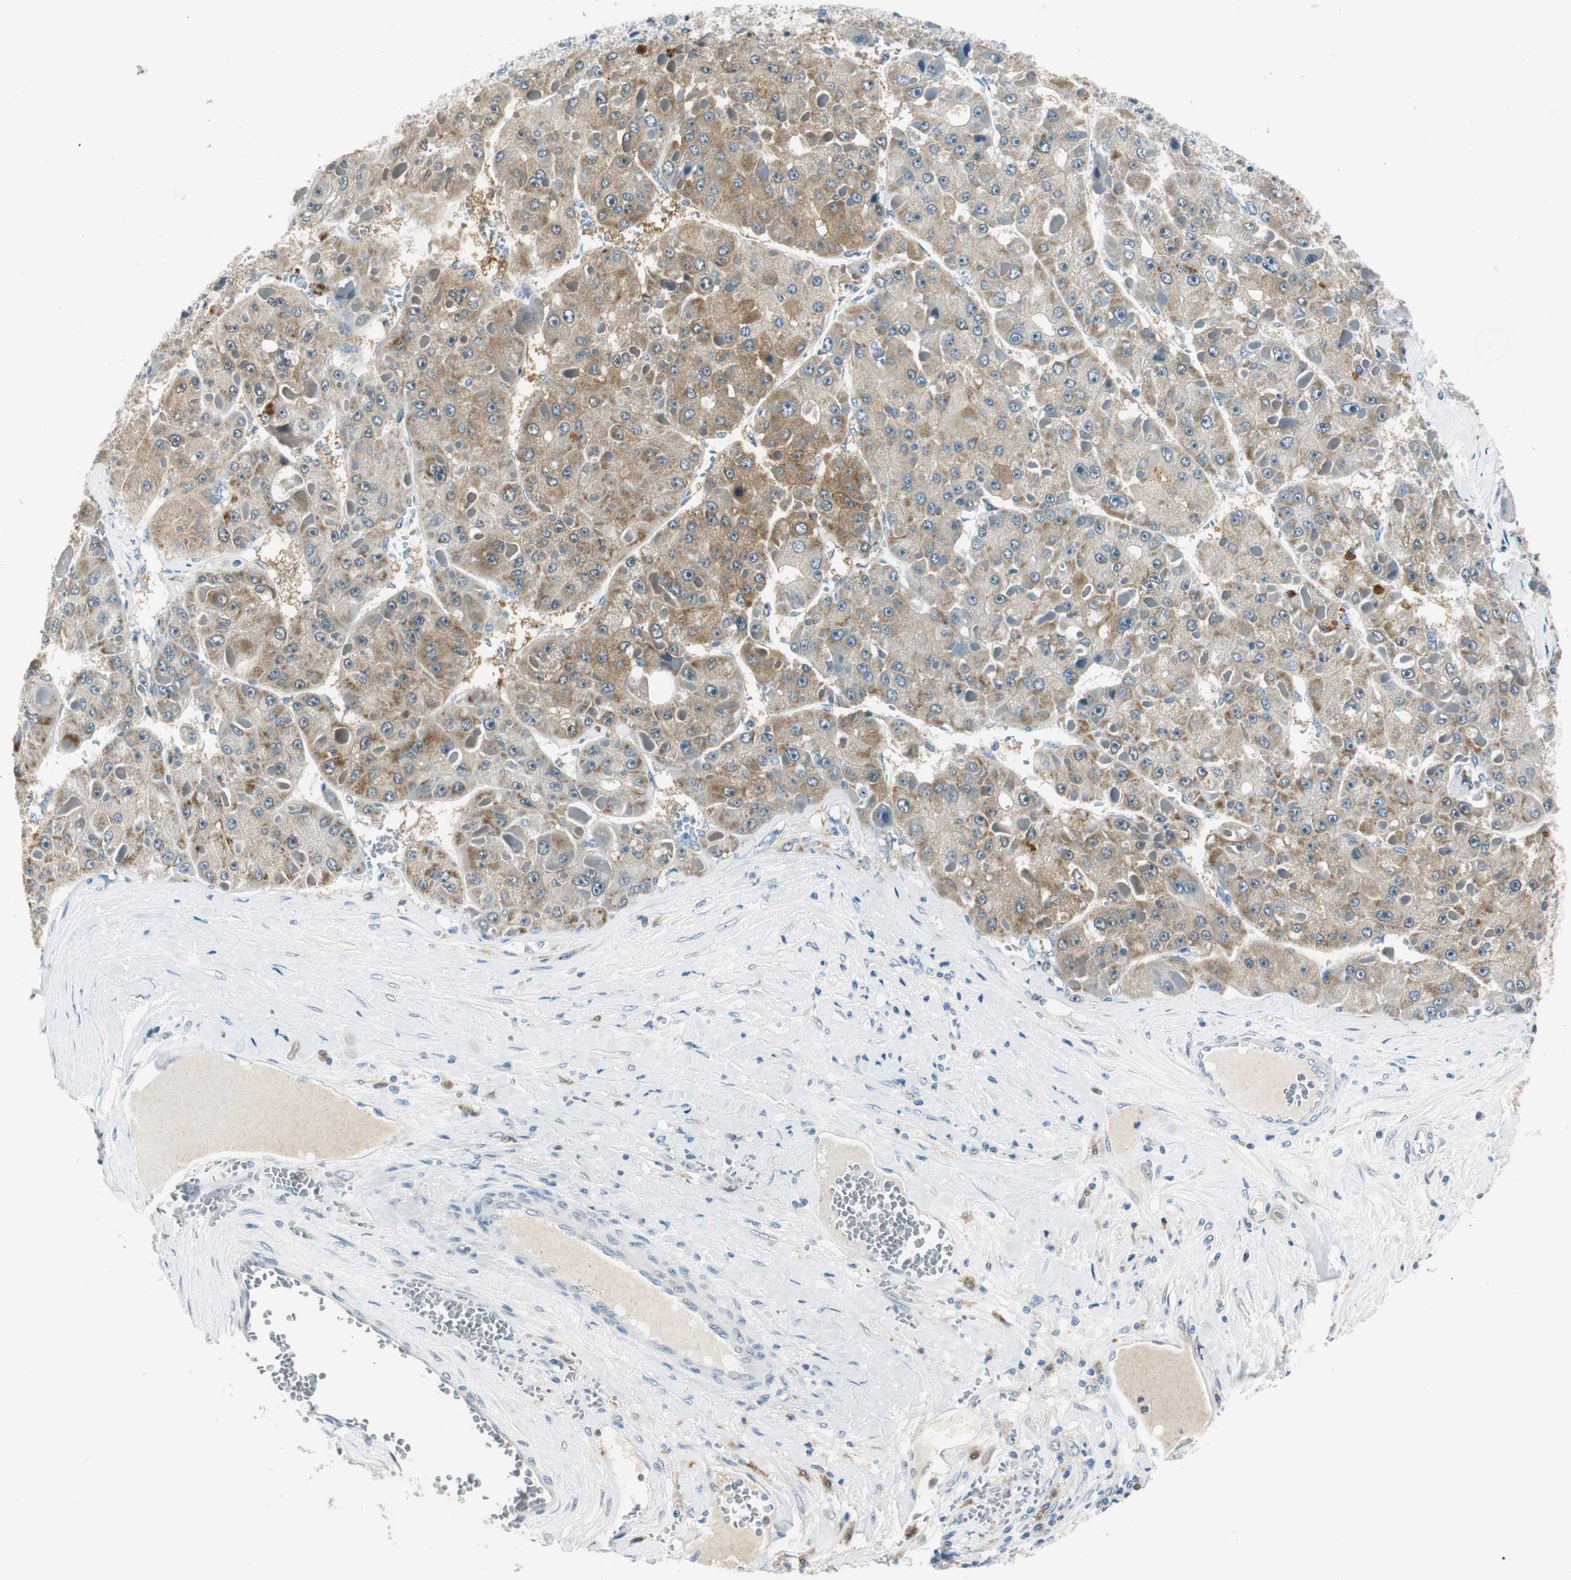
{"staining": {"intensity": "weak", "quantity": "25%-75%", "location": "cytoplasmic/membranous"}, "tissue": "liver cancer", "cell_type": "Tumor cells", "image_type": "cancer", "snomed": [{"axis": "morphology", "description": "Carcinoma, Hepatocellular, NOS"}, {"axis": "topography", "description": "Liver"}], "caption": "This micrograph displays liver cancer (hepatocellular carcinoma) stained with IHC to label a protein in brown. The cytoplasmic/membranous of tumor cells show weak positivity for the protein. Nuclei are counter-stained blue.", "gene": "ME1", "patient": {"sex": "female", "age": 73}}